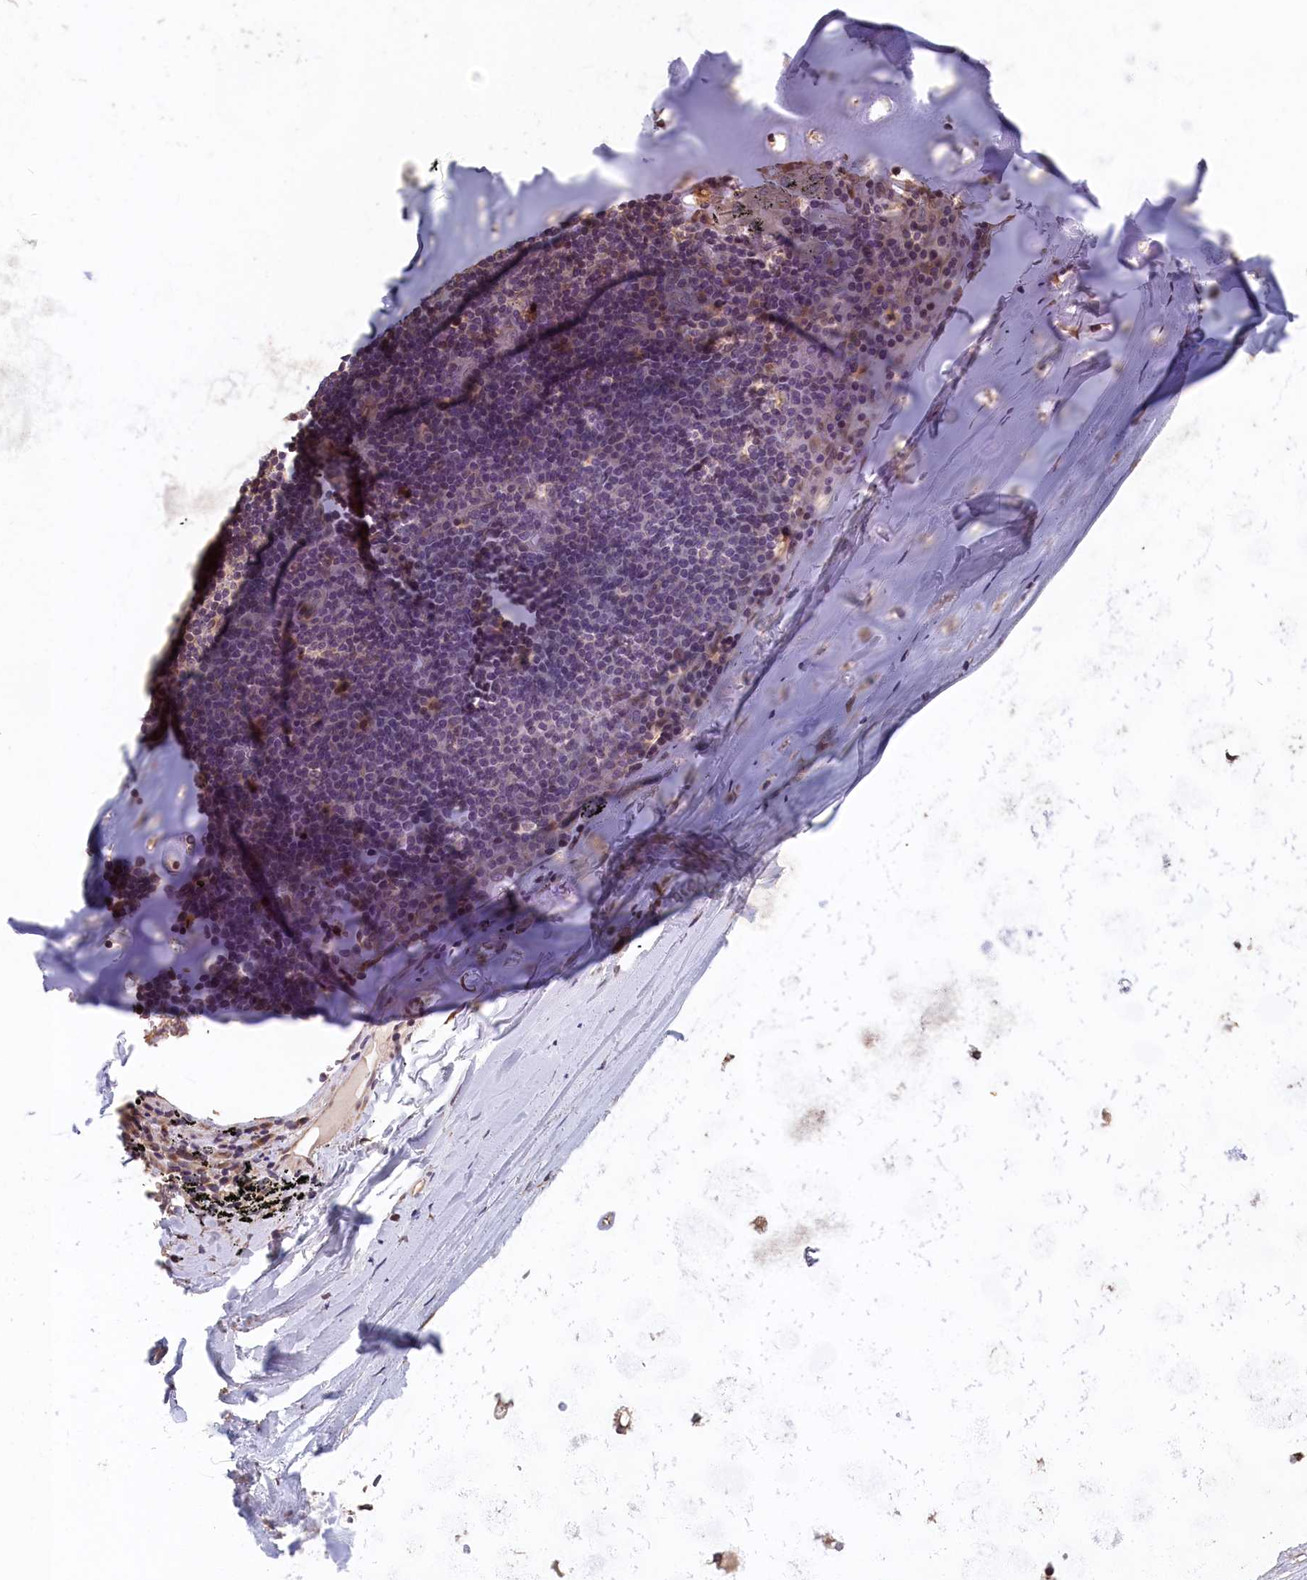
{"staining": {"intensity": "negative", "quantity": "none", "location": "none"}, "tissue": "adipose tissue", "cell_type": "Adipocytes", "image_type": "normal", "snomed": [{"axis": "morphology", "description": "Normal tissue, NOS"}, {"axis": "topography", "description": "Lymph node"}, {"axis": "topography", "description": "Bronchus"}], "caption": "This is an immunohistochemistry micrograph of unremarkable adipose tissue. There is no positivity in adipocytes.", "gene": "TMEM116", "patient": {"sex": "male", "age": 63}}